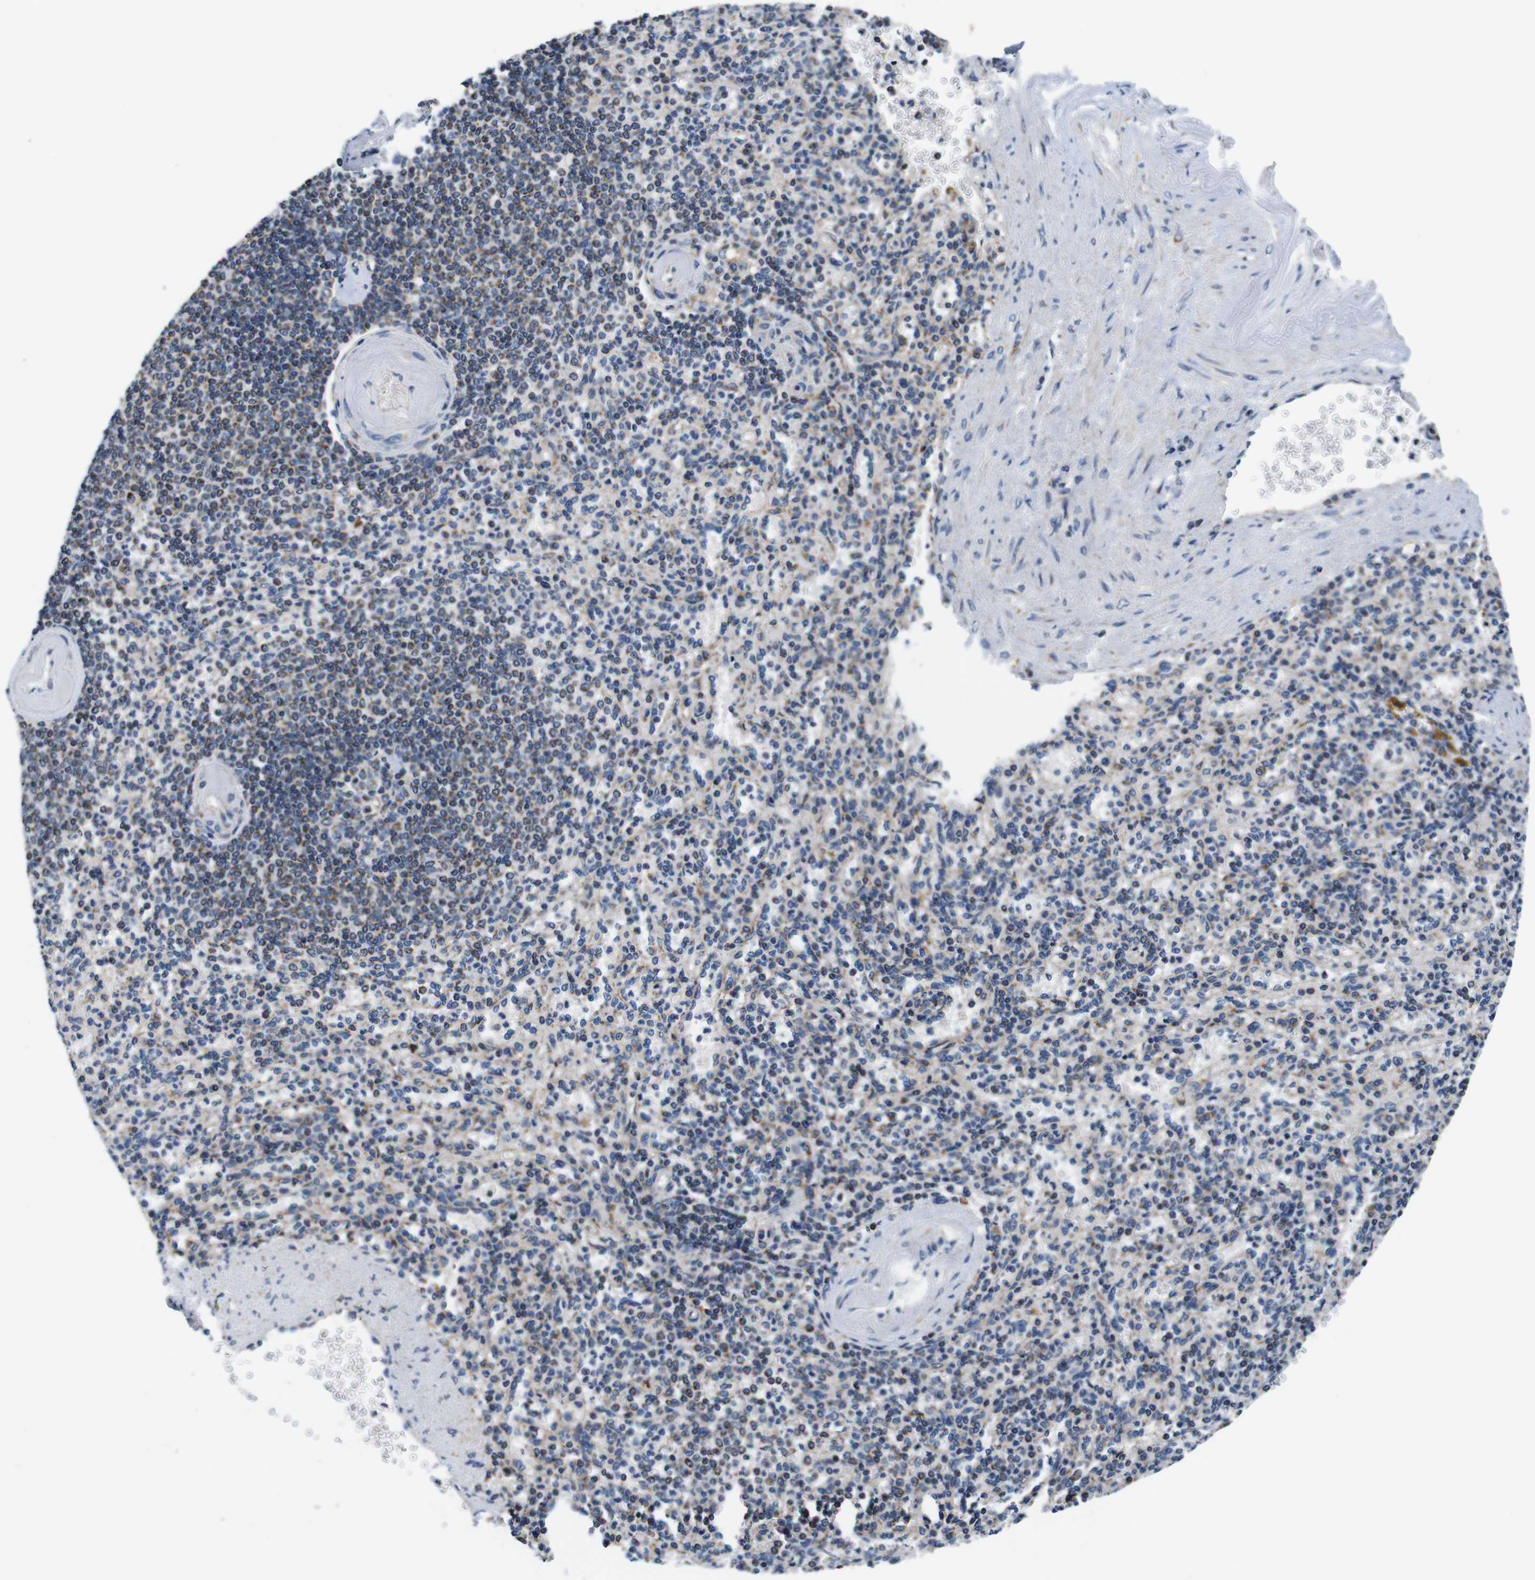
{"staining": {"intensity": "moderate", "quantity": "25%-75%", "location": "cytoplasmic/membranous"}, "tissue": "spleen", "cell_type": "Cells in red pulp", "image_type": "normal", "snomed": [{"axis": "morphology", "description": "Normal tissue, NOS"}, {"axis": "topography", "description": "Spleen"}], "caption": "This image displays immunohistochemistry (IHC) staining of benign spleen, with medium moderate cytoplasmic/membranous staining in approximately 25%-75% of cells in red pulp.", "gene": "LRP4", "patient": {"sex": "female", "age": 74}}